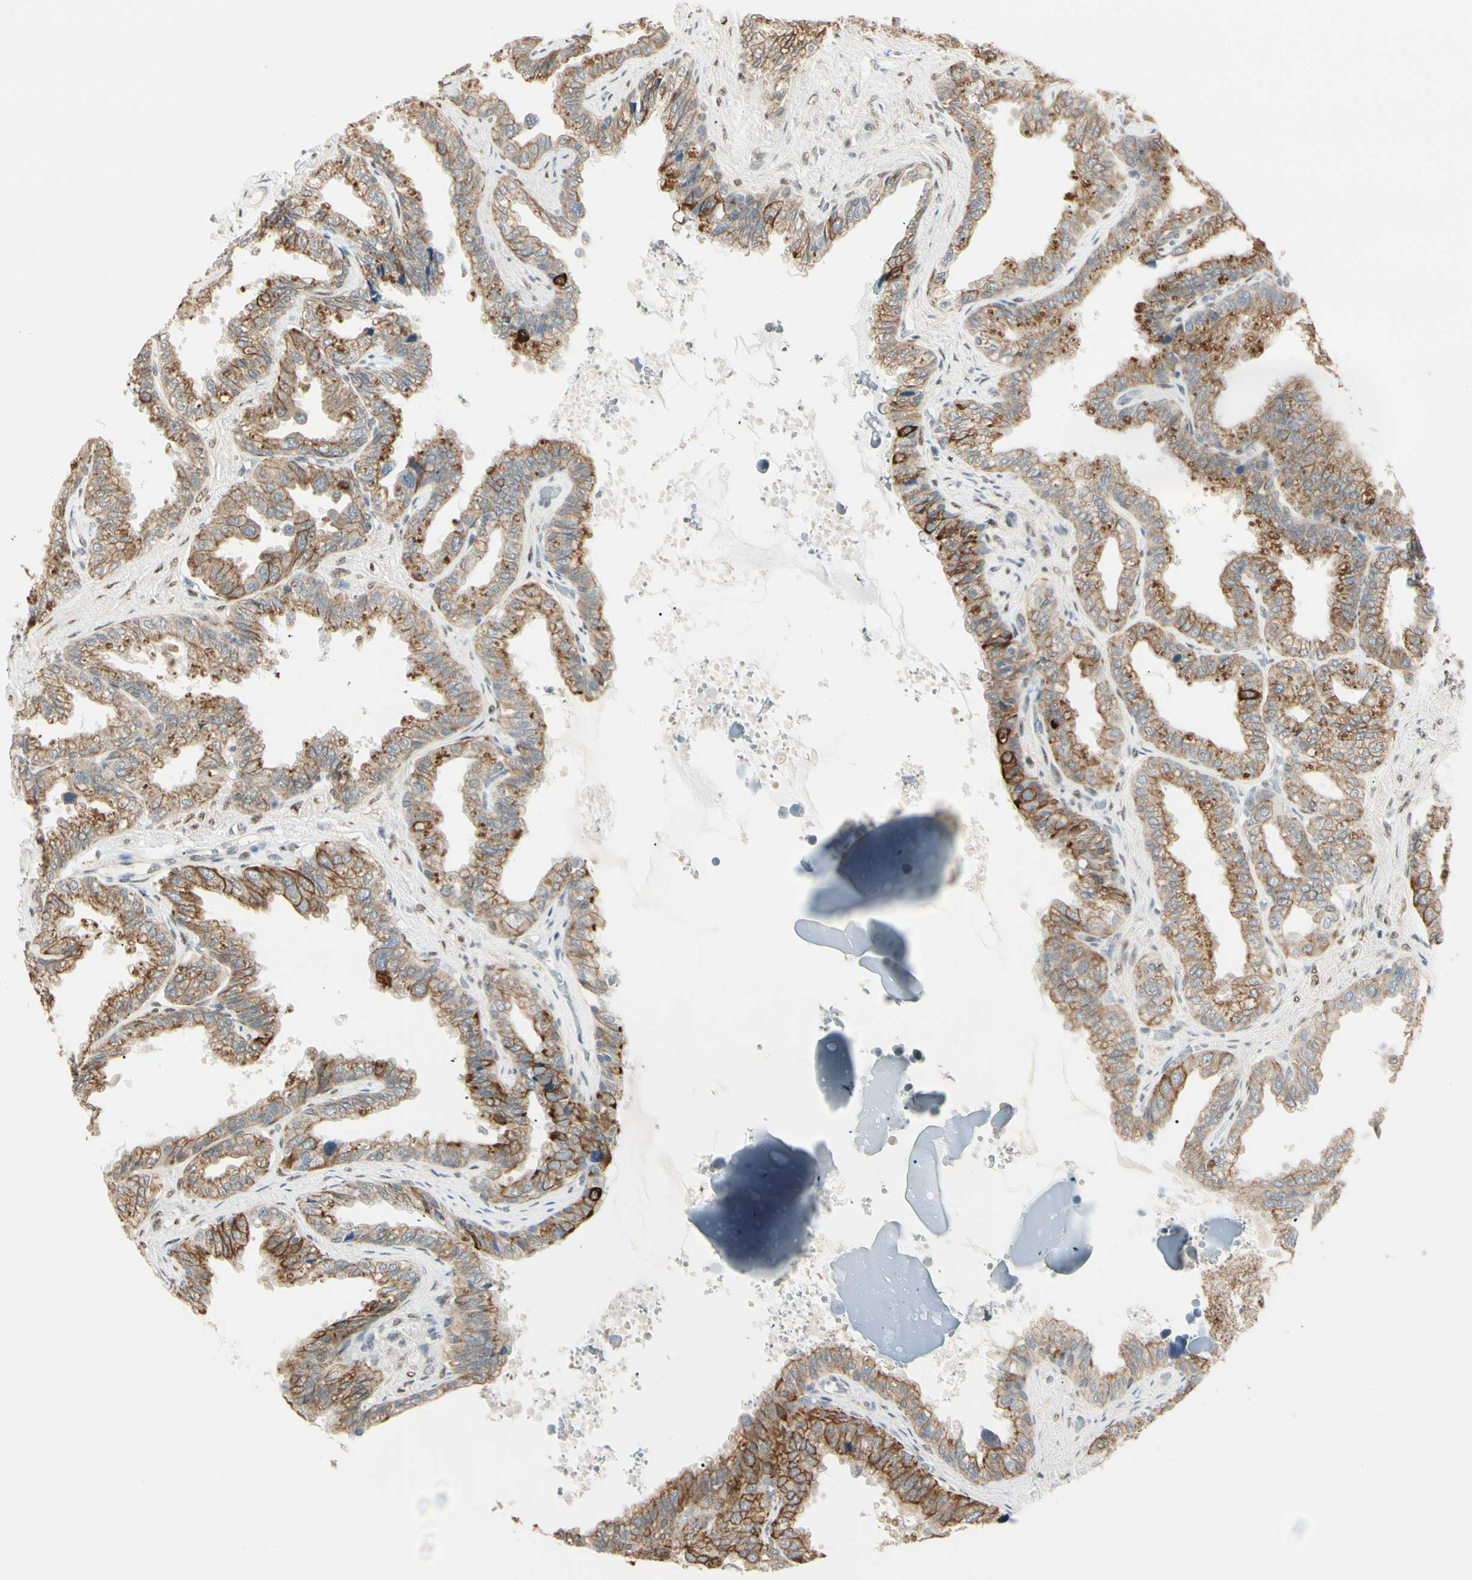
{"staining": {"intensity": "moderate", "quantity": ">75%", "location": "cytoplasmic/membranous"}, "tissue": "seminal vesicle", "cell_type": "Glandular cells", "image_type": "normal", "snomed": [{"axis": "morphology", "description": "Normal tissue, NOS"}, {"axis": "topography", "description": "Seminal veicle"}], "caption": "A micrograph showing moderate cytoplasmic/membranous staining in approximately >75% of glandular cells in unremarkable seminal vesicle, as visualized by brown immunohistochemical staining.", "gene": "ATXN1", "patient": {"sex": "male", "age": 46}}